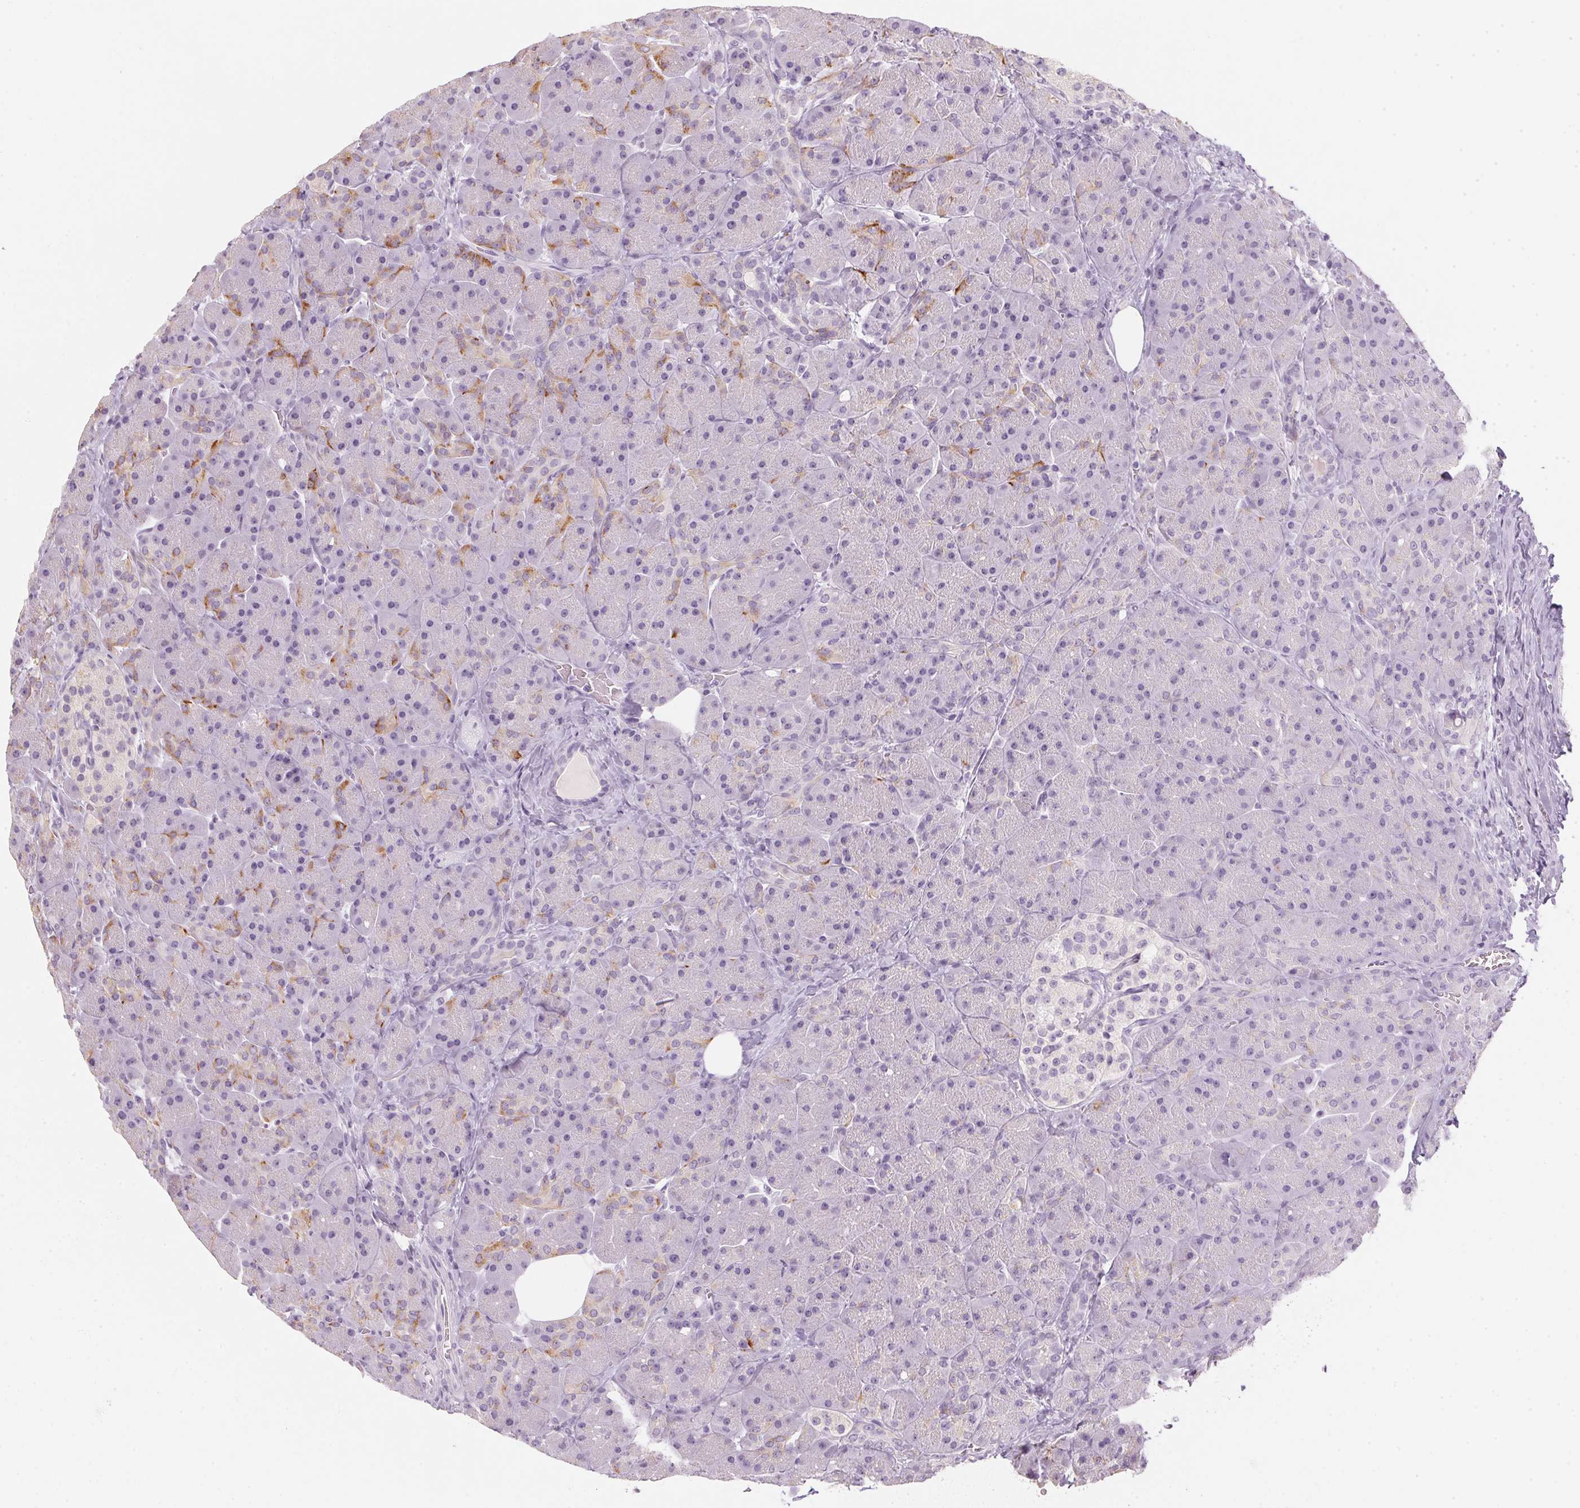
{"staining": {"intensity": "moderate", "quantity": "<25%", "location": "cytoplasmic/membranous"}, "tissue": "pancreas", "cell_type": "Exocrine glandular cells", "image_type": "normal", "snomed": [{"axis": "morphology", "description": "Normal tissue, NOS"}, {"axis": "topography", "description": "Pancreas"}], "caption": "Moderate cytoplasmic/membranous staining is identified in approximately <25% of exocrine glandular cells in benign pancreas. (brown staining indicates protein expression, while blue staining denotes nuclei).", "gene": "TMEM72", "patient": {"sex": "male", "age": 55}}